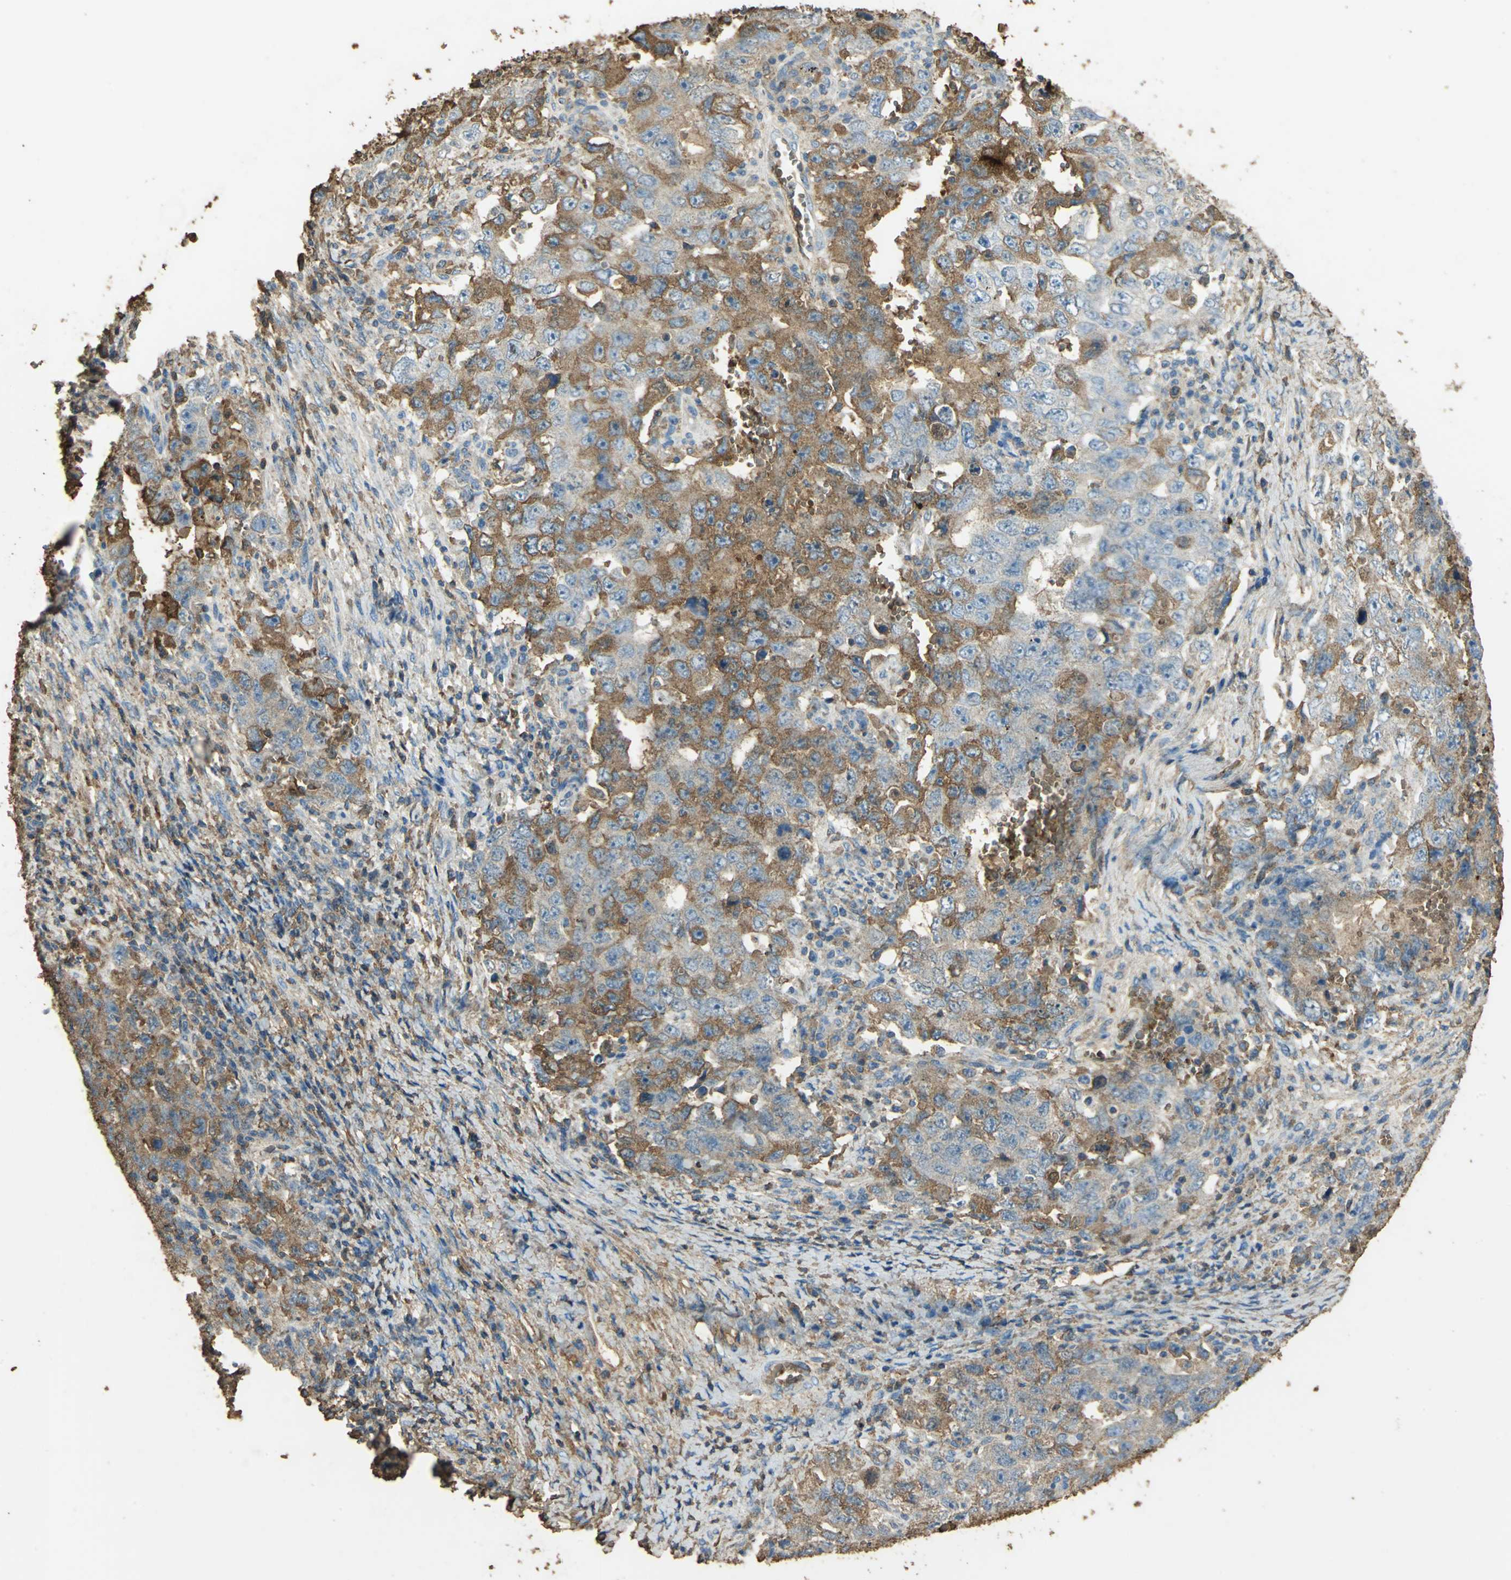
{"staining": {"intensity": "moderate", "quantity": "25%-75%", "location": "cytoplasmic/membranous"}, "tissue": "testis cancer", "cell_type": "Tumor cells", "image_type": "cancer", "snomed": [{"axis": "morphology", "description": "Carcinoma, Embryonal, NOS"}, {"axis": "topography", "description": "Testis"}], "caption": "About 25%-75% of tumor cells in testis embryonal carcinoma show moderate cytoplasmic/membranous protein expression as visualized by brown immunohistochemical staining.", "gene": "TRAPPC2", "patient": {"sex": "male", "age": 26}}